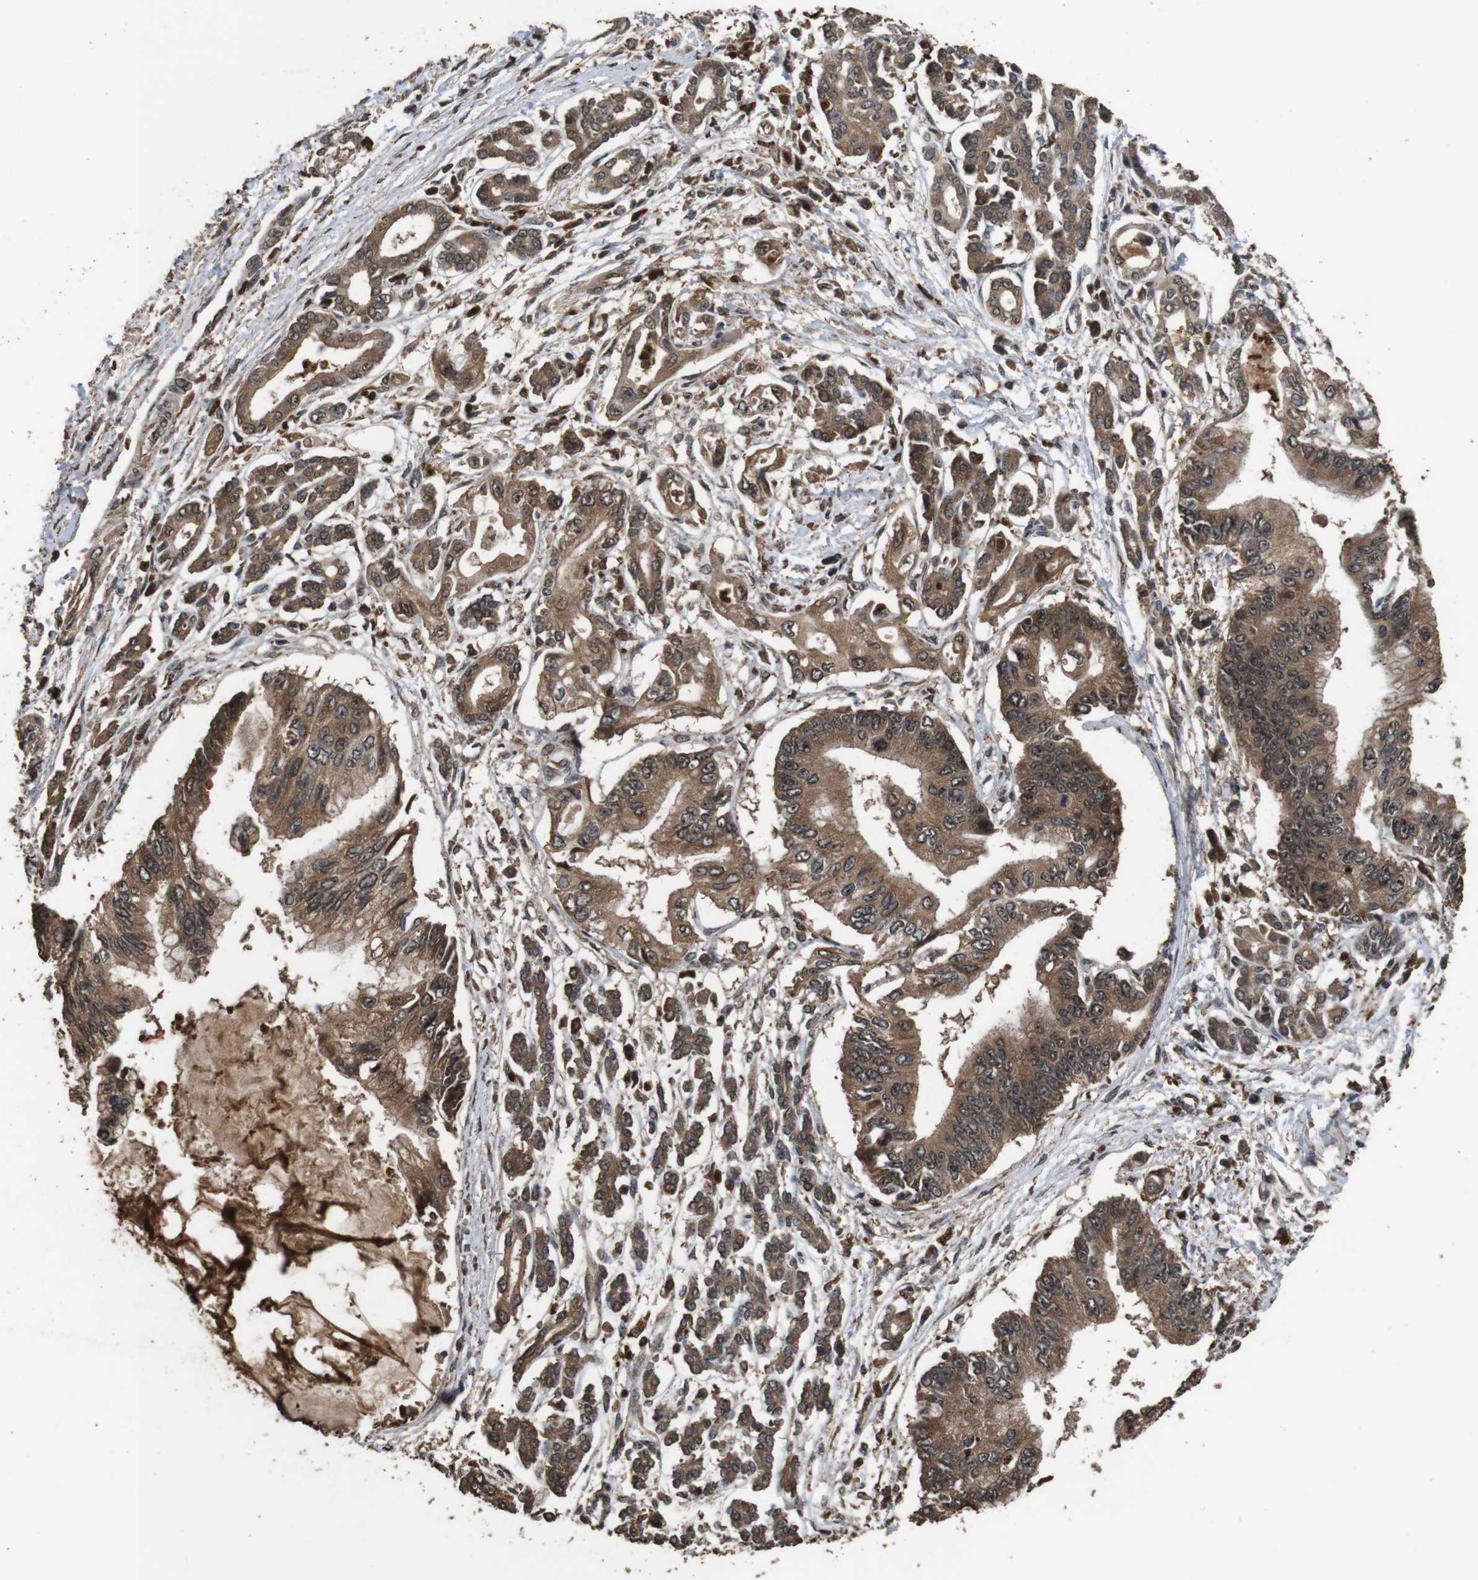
{"staining": {"intensity": "moderate", "quantity": ">75%", "location": "cytoplasmic/membranous"}, "tissue": "pancreatic cancer", "cell_type": "Tumor cells", "image_type": "cancer", "snomed": [{"axis": "morphology", "description": "Adenocarcinoma, NOS"}, {"axis": "topography", "description": "Pancreas"}], "caption": "Protein expression analysis of pancreatic cancer (adenocarcinoma) displays moderate cytoplasmic/membranous expression in about >75% of tumor cells.", "gene": "RRAS2", "patient": {"sex": "male", "age": 56}}